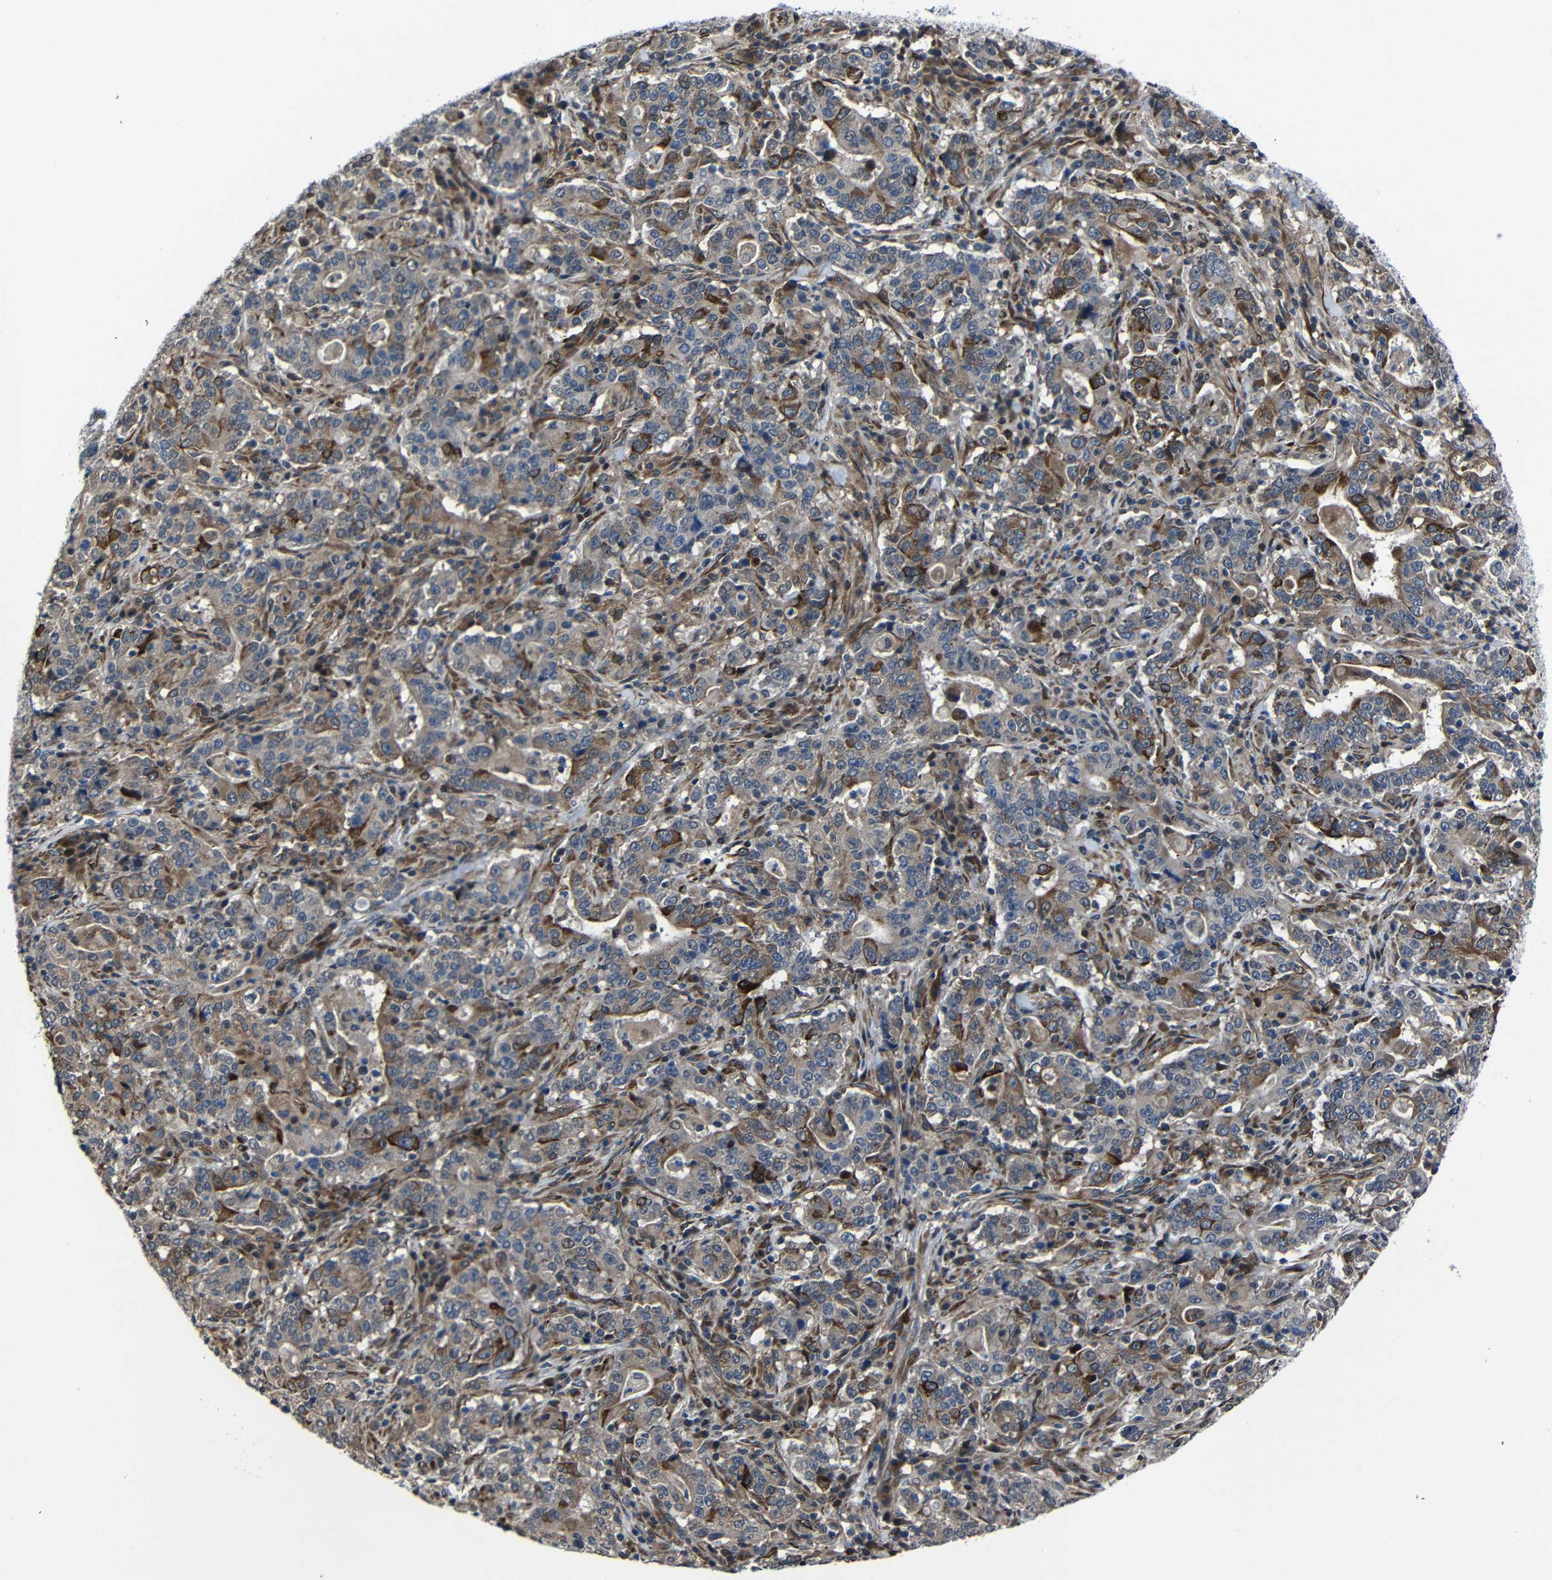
{"staining": {"intensity": "weak", "quantity": ">75%", "location": "cytoplasmic/membranous"}, "tissue": "stomach cancer", "cell_type": "Tumor cells", "image_type": "cancer", "snomed": [{"axis": "morphology", "description": "Normal tissue, NOS"}, {"axis": "morphology", "description": "Adenocarcinoma, NOS"}, {"axis": "topography", "description": "Stomach, upper"}, {"axis": "topography", "description": "Stomach"}], "caption": "DAB (3,3'-diaminobenzidine) immunohistochemical staining of adenocarcinoma (stomach) displays weak cytoplasmic/membranous protein expression in about >75% of tumor cells.", "gene": "KIAA0513", "patient": {"sex": "male", "age": 59}}